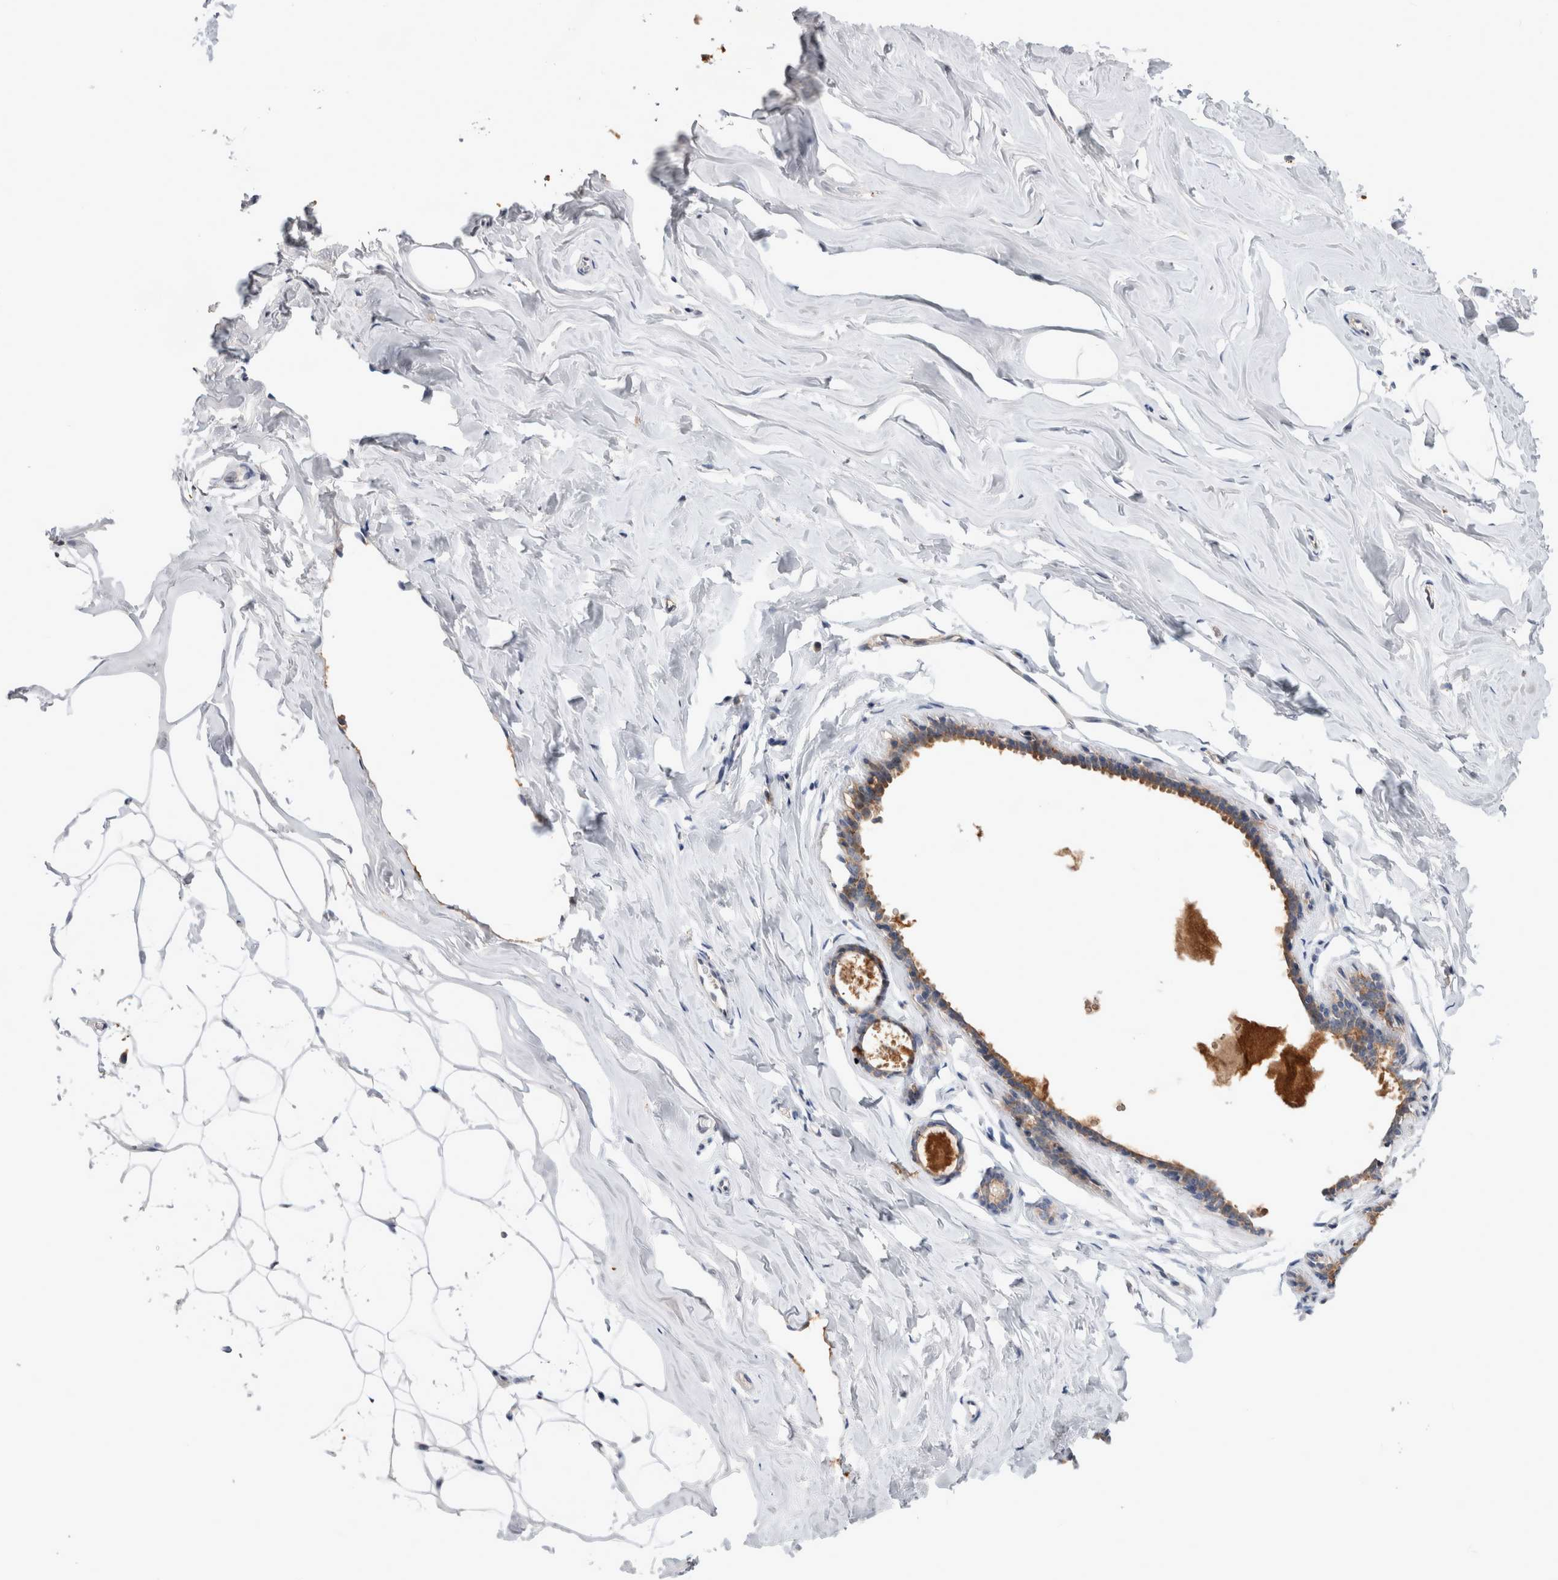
{"staining": {"intensity": "negative", "quantity": "none", "location": "none"}, "tissue": "adipose tissue", "cell_type": "Adipocytes", "image_type": "normal", "snomed": [{"axis": "morphology", "description": "Normal tissue, NOS"}, {"axis": "morphology", "description": "Fibrosis, NOS"}, {"axis": "topography", "description": "Breast"}, {"axis": "topography", "description": "Adipose tissue"}], "caption": "Protein analysis of benign adipose tissue shows no significant expression in adipocytes. The staining is performed using DAB brown chromogen with nuclei counter-stained in using hematoxylin.", "gene": "MRPL37", "patient": {"sex": "female", "age": 39}}